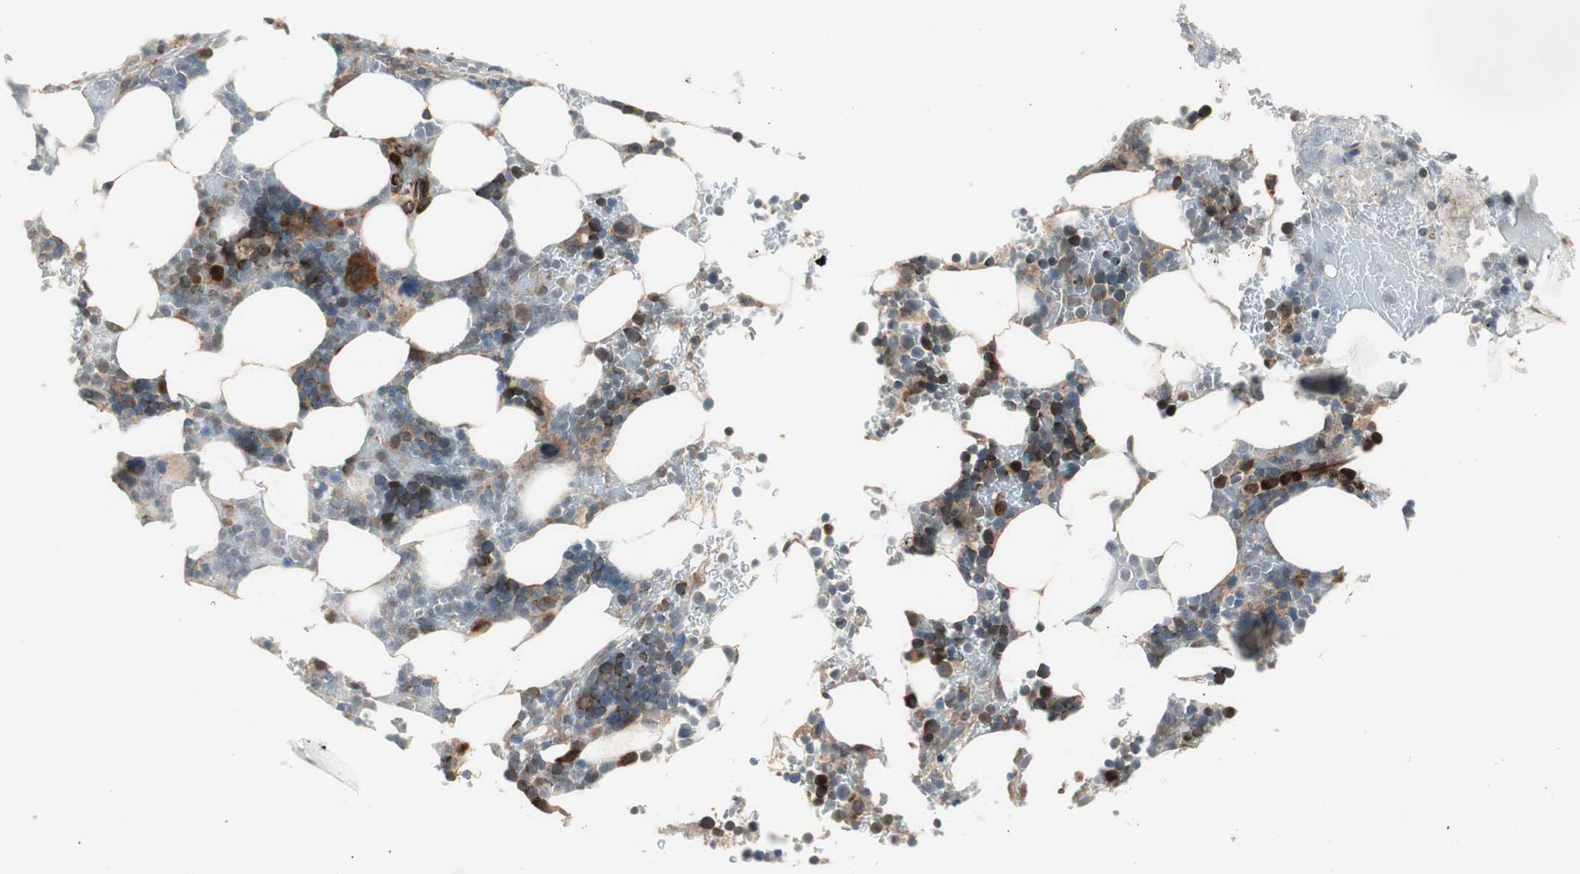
{"staining": {"intensity": "strong", "quantity": "<25%", "location": "cytoplasmic/membranous"}, "tissue": "bone marrow", "cell_type": "Hematopoietic cells", "image_type": "normal", "snomed": [{"axis": "morphology", "description": "Normal tissue, NOS"}, {"axis": "topography", "description": "Bone marrow"}], "caption": "Bone marrow stained with DAB (3,3'-diaminobenzidine) IHC exhibits medium levels of strong cytoplasmic/membranous positivity in about <25% of hematopoietic cells.", "gene": "PPP2R5E", "patient": {"sex": "female", "age": 73}}